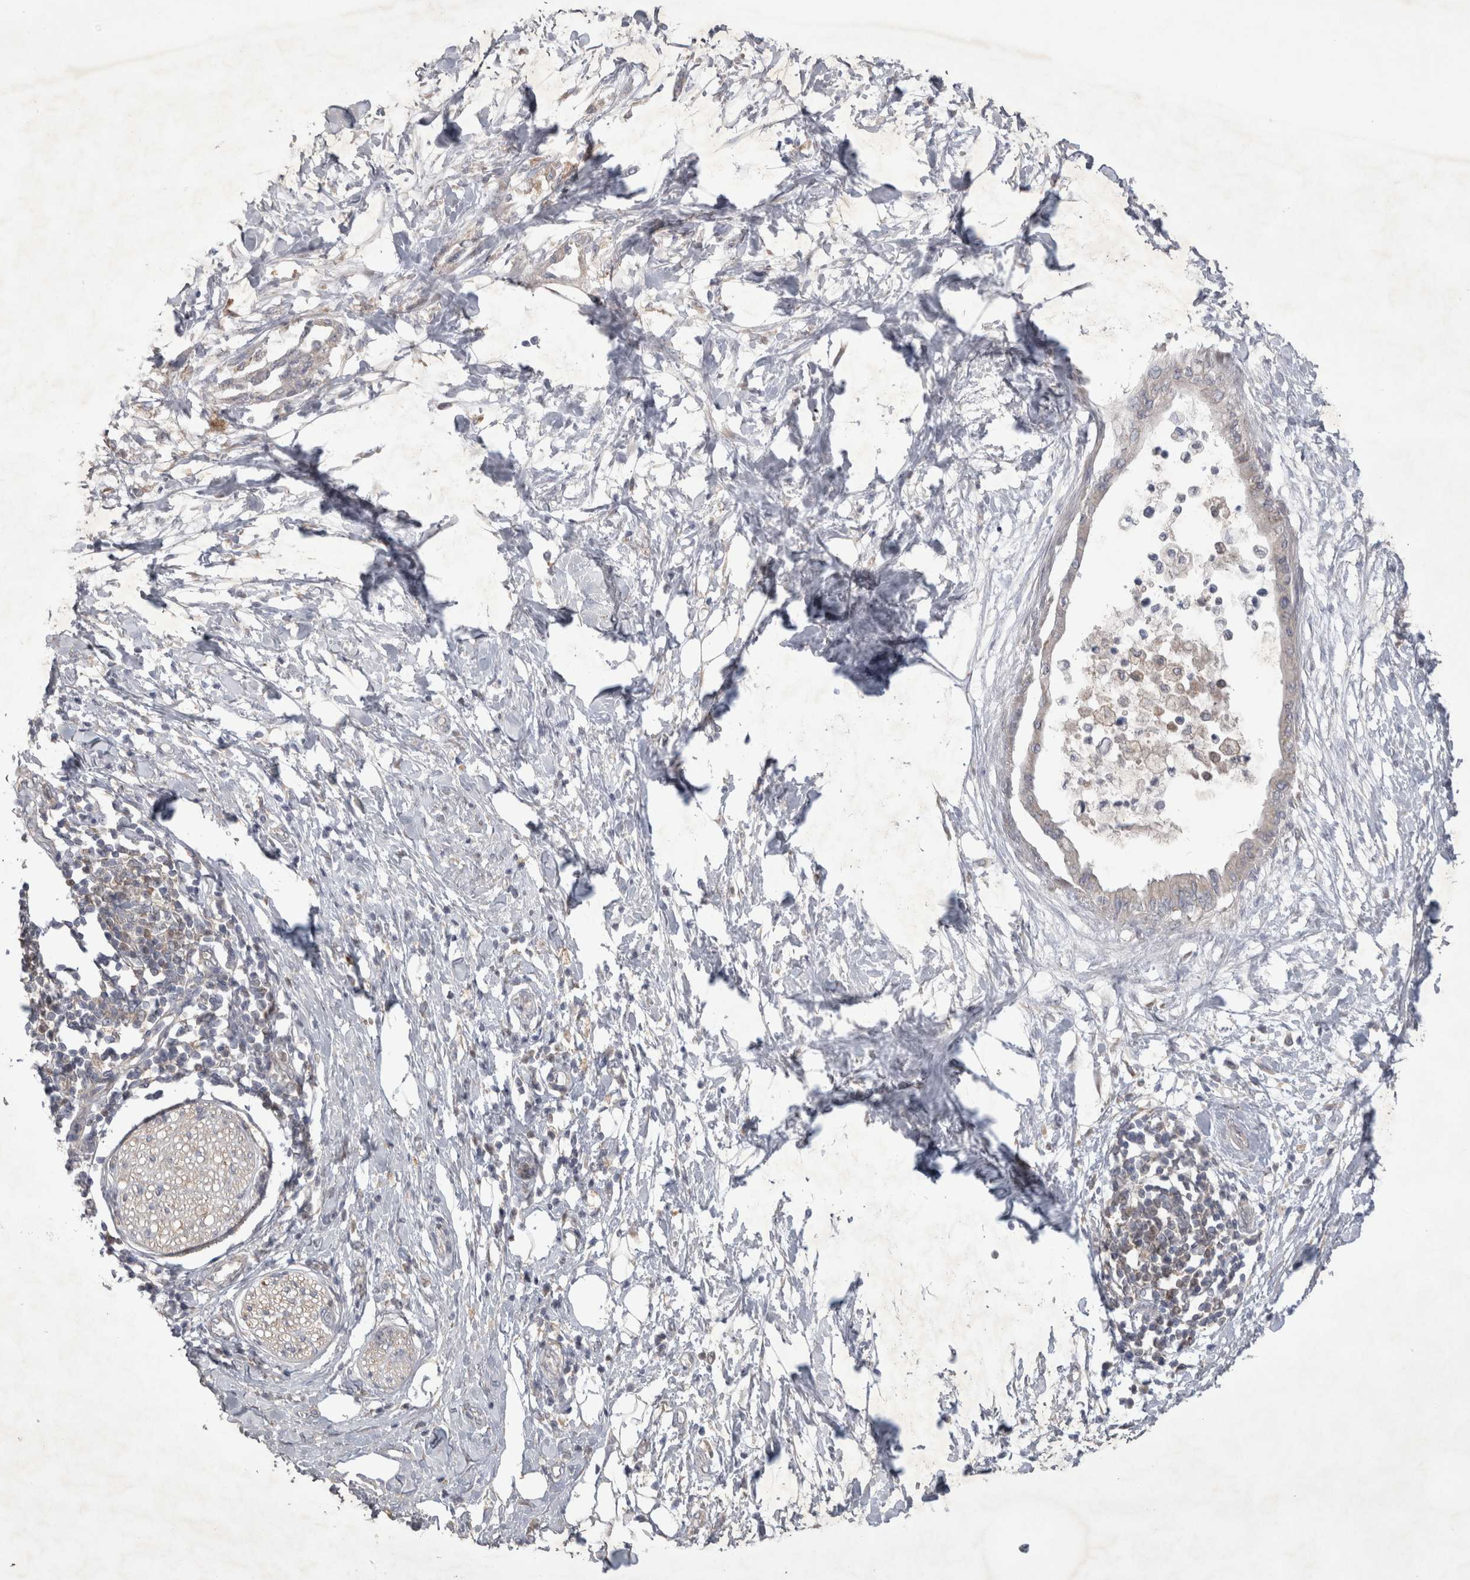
{"staining": {"intensity": "weak", "quantity": "<25%", "location": "cytoplasmic/membranous"}, "tissue": "pancreatic cancer", "cell_type": "Tumor cells", "image_type": "cancer", "snomed": [{"axis": "morphology", "description": "Normal tissue, NOS"}, {"axis": "morphology", "description": "Adenocarcinoma, NOS"}, {"axis": "topography", "description": "Pancreas"}, {"axis": "topography", "description": "Duodenum"}], "caption": "There is no significant positivity in tumor cells of pancreatic adenocarcinoma.", "gene": "SRD5A3", "patient": {"sex": "female", "age": 60}}